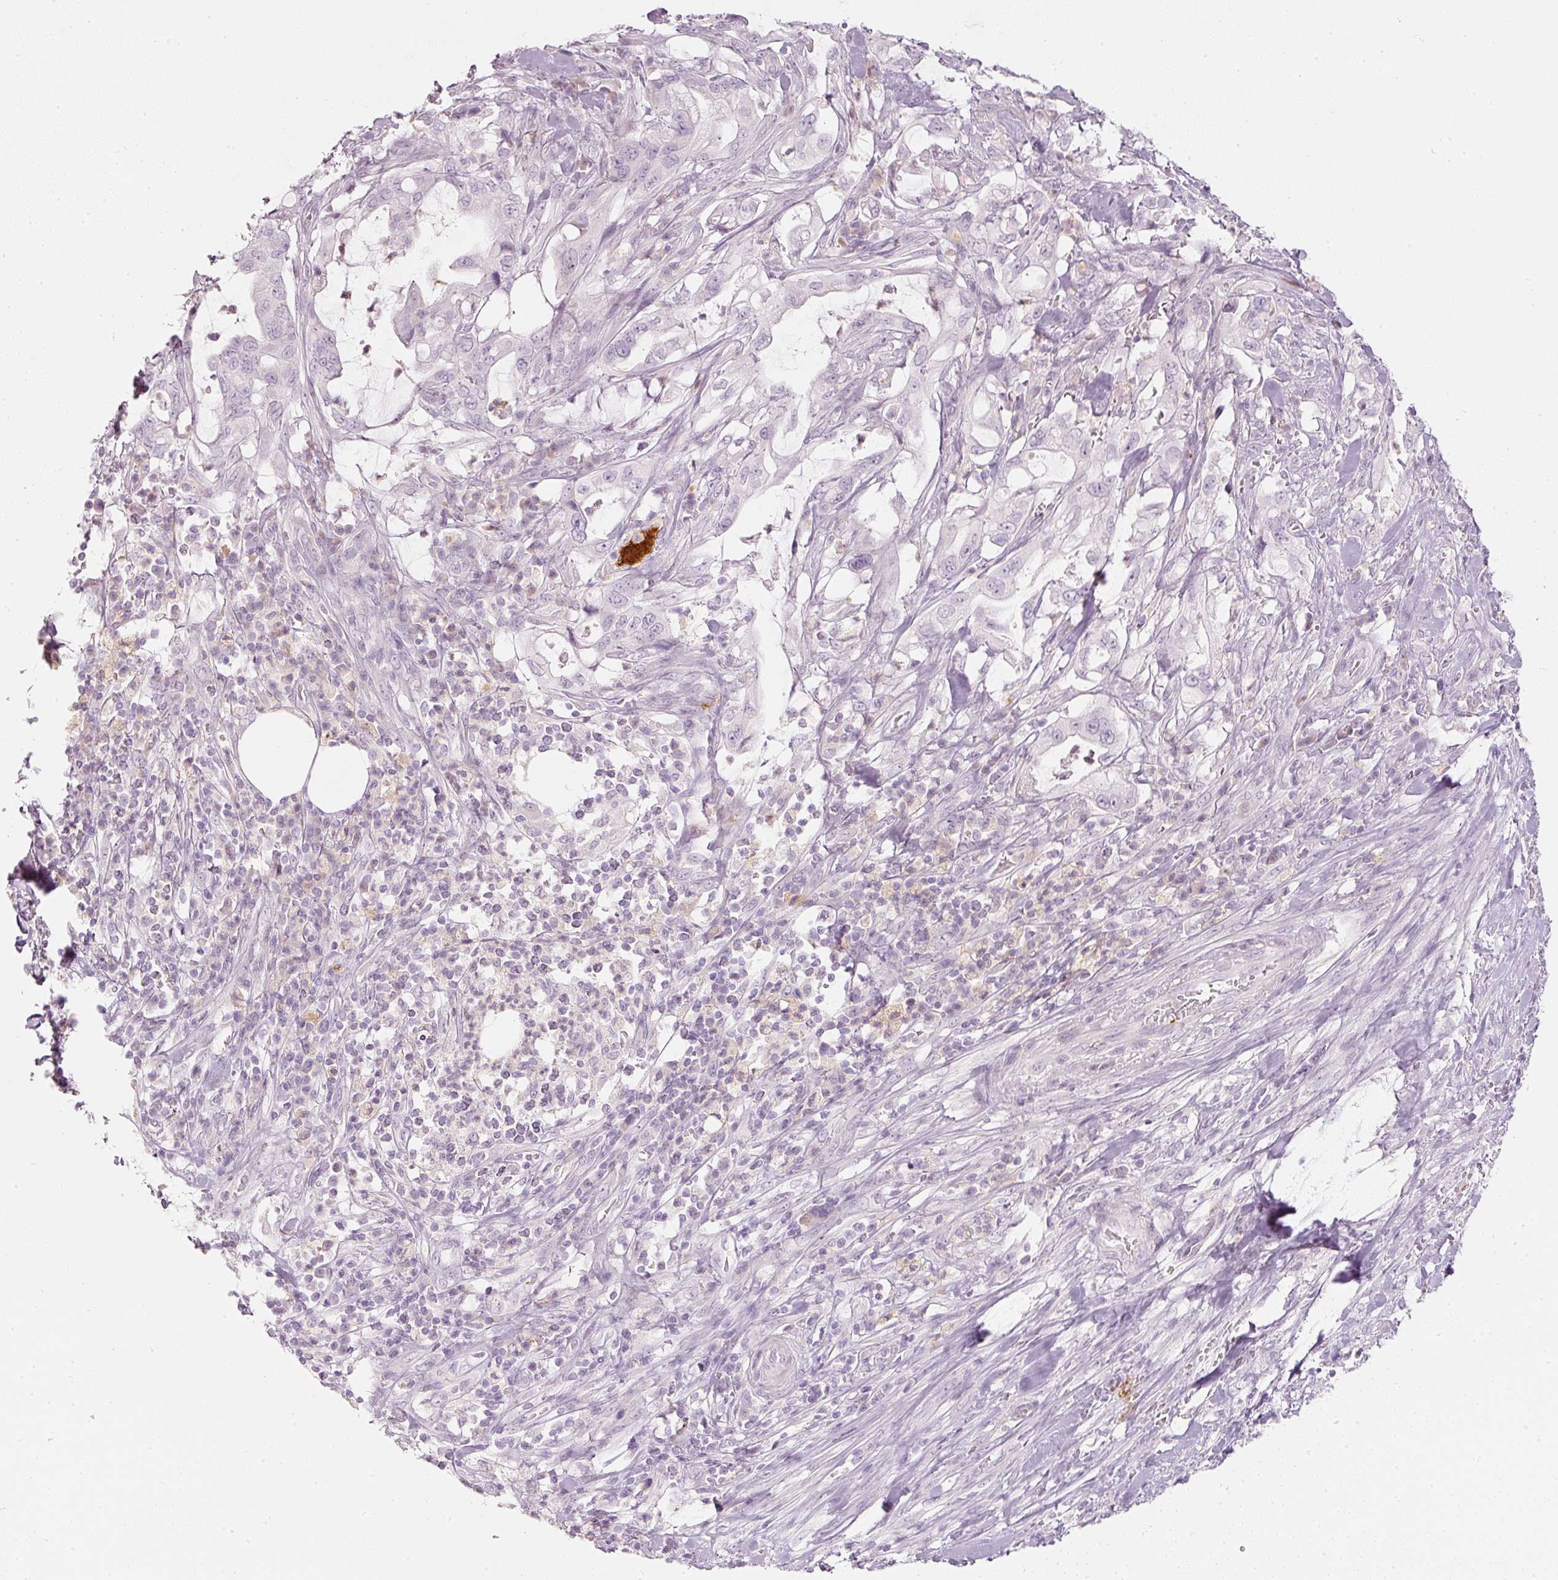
{"staining": {"intensity": "negative", "quantity": "none", "location": "none"}, "tissue": "pancreatic cancer", "cell_type": "Tumor cells", "image_type": "cancer", "snomed": [{"axis": "morphology", "description": "Adenocarcinoma, NOS"}, {"axis": "topography", "description": "Pancreas"}], "caption": "DAB immunohistochemical staining of human pancreatic adenocarcinoma displays no significant staining in tumor cells.", "gene": "LECT2", "patient": {"sex": "female", "age": 61}}